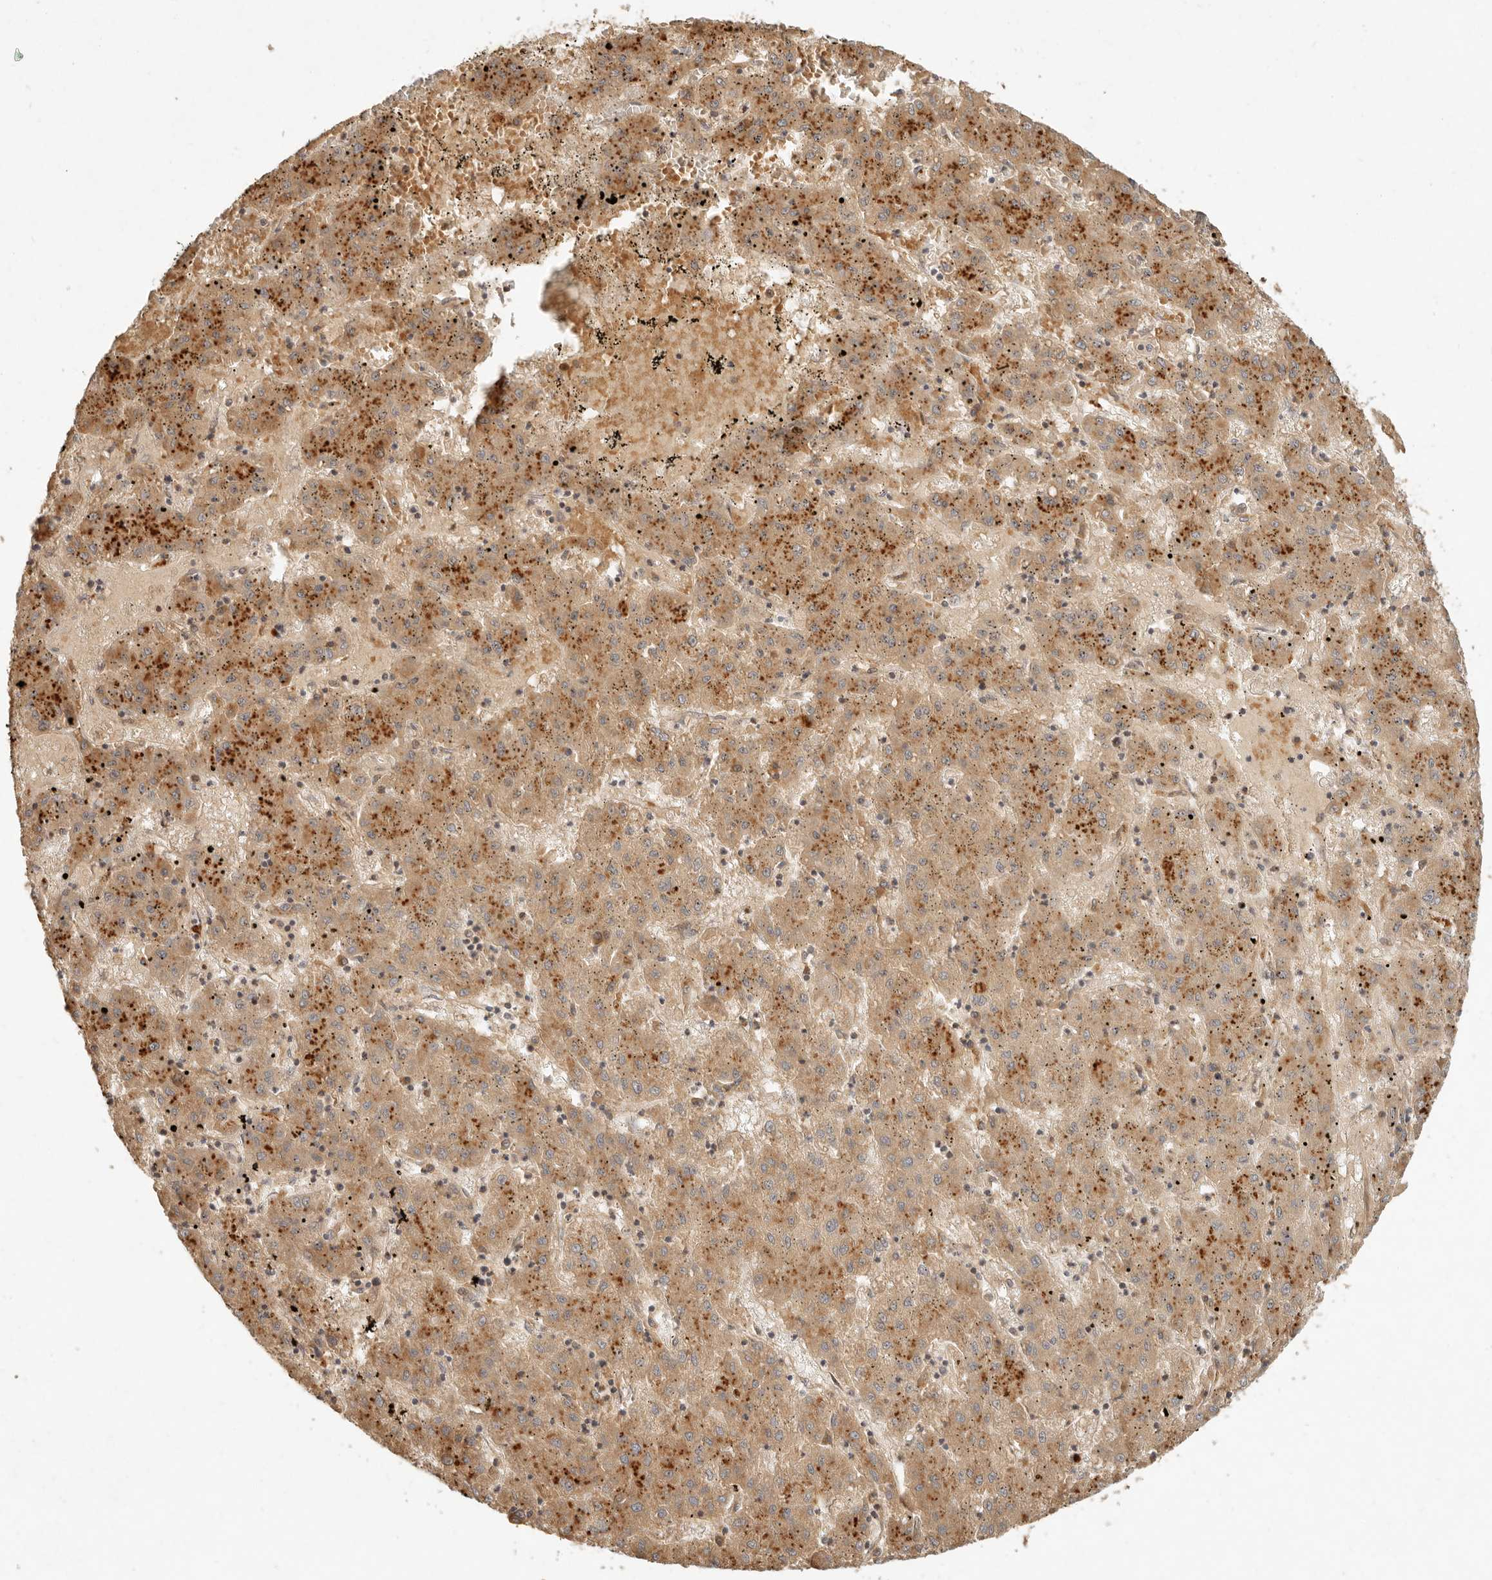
{"staining": {"intensity": "moderate", "quantity": ">75%", "location": "cytoplasmic/membranous"}, "tissue": "liver cancer", "cell_type": "Tumor cells", "image_type": "cancer", "snomed": [{"axis": "morphology", "description": "Carcinoma, Hepatocellular, NOS"}, {"axis": "topography", "description": "Liver"}], "caption": "A medium amount of moderate cytoplasmic/membranous expression is seen in about >75% of tumor cells in liver hepatocellular carcinoma tissue.", "gene": "ANKRD61", "patient": {"sex": "male", "age": 72}}